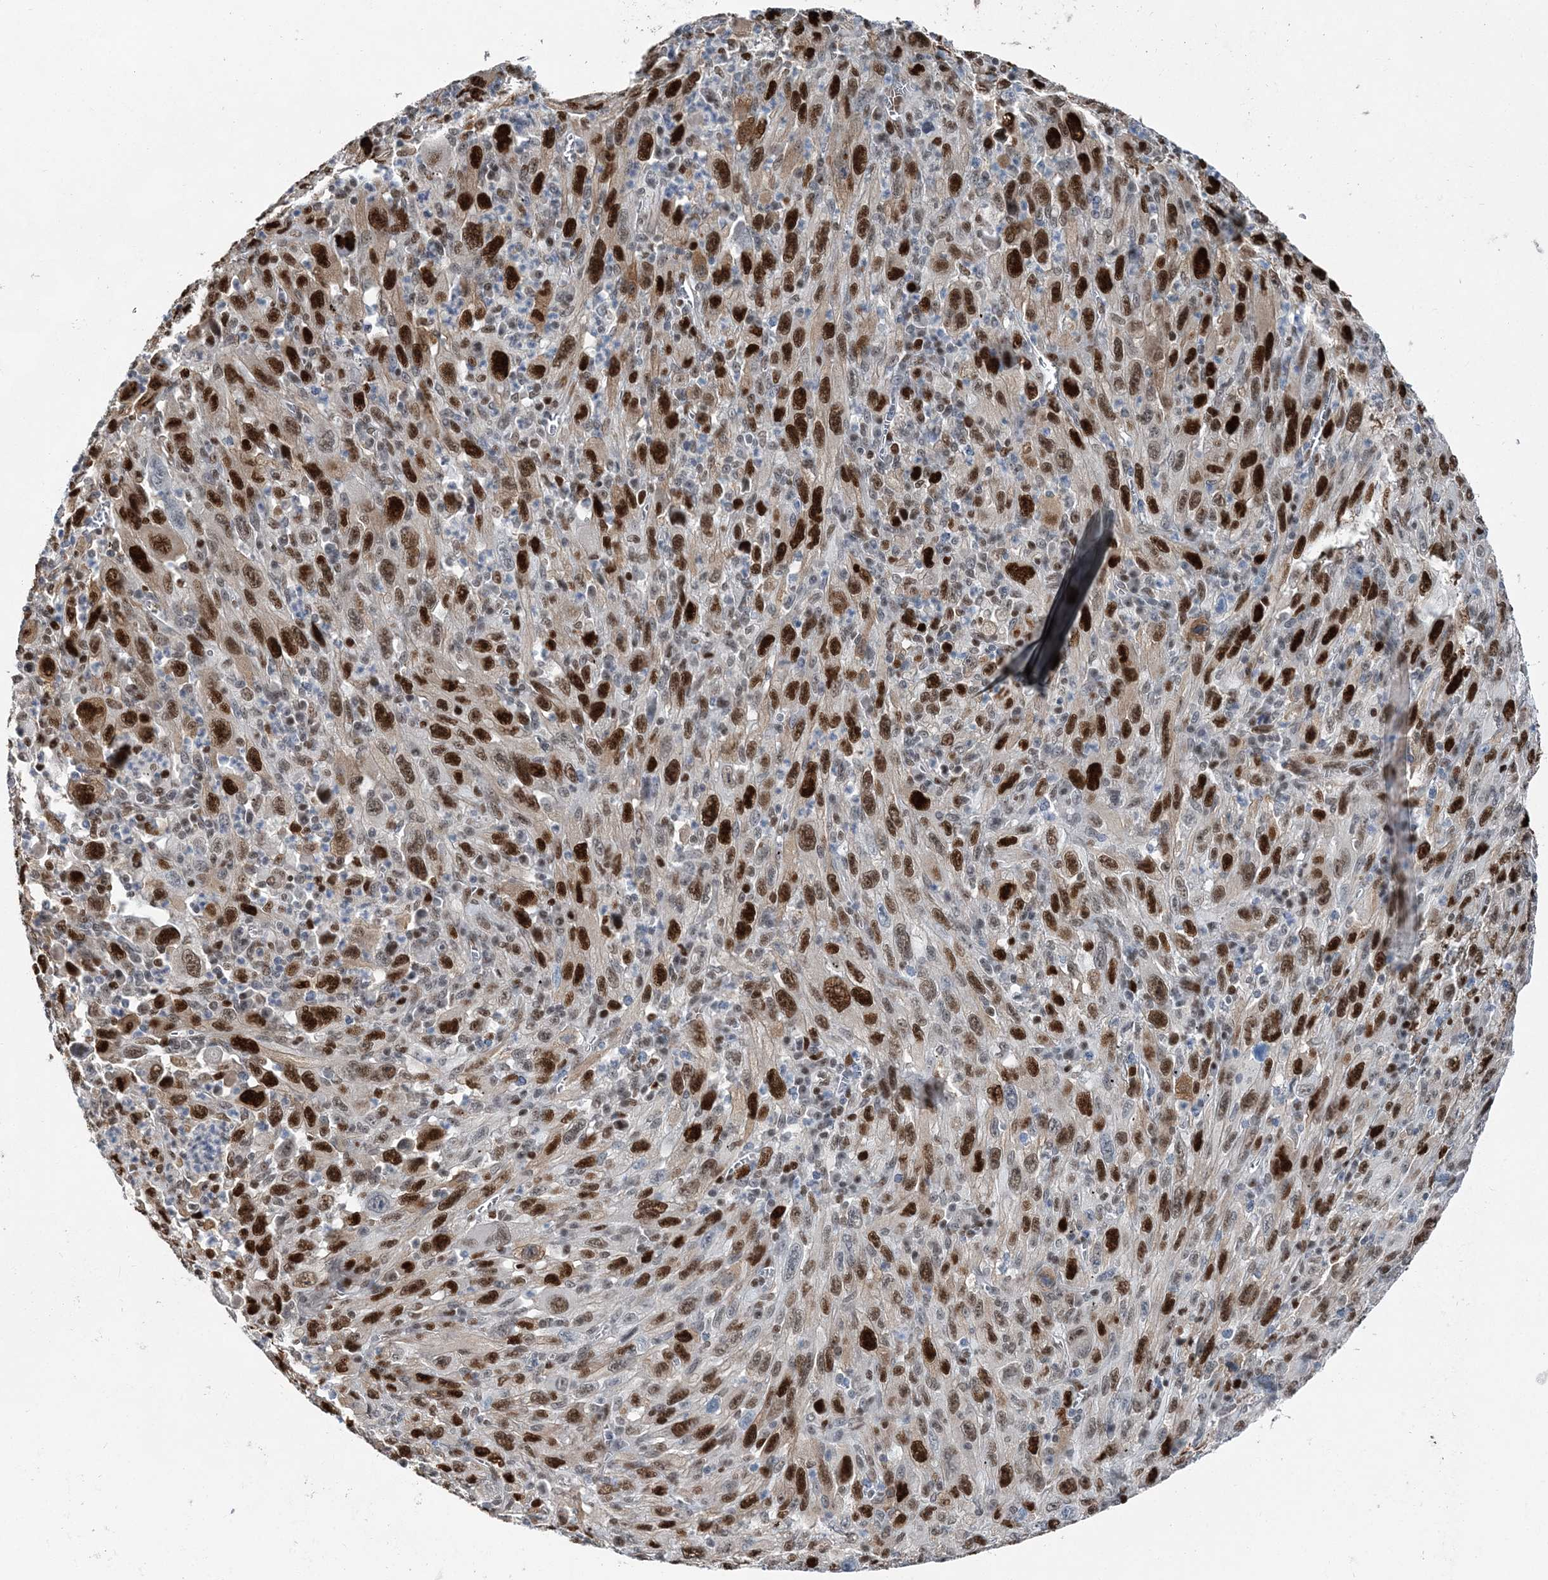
{"staining": {"intensity": "strong", "quantity": ">75%", "location": "nuclear"}, "tissue": "melanoma", "cell_type": "Tumor cells", "image_type": "cancer", "snomed": [{"axis": "morphology", "description": "Malignant melanoma, Metastatic site"}, {"axis": "topography", "description": "Skin"}], "caption": "Protein expression analysis of melanoma reveals strong nuclear staining in approximately >75% of tumor cells. (DAB = brown stain, brightfield microscopy at high magnification).", "gene": "HAT1", "patient": {"sex": "female", "age": 56}}